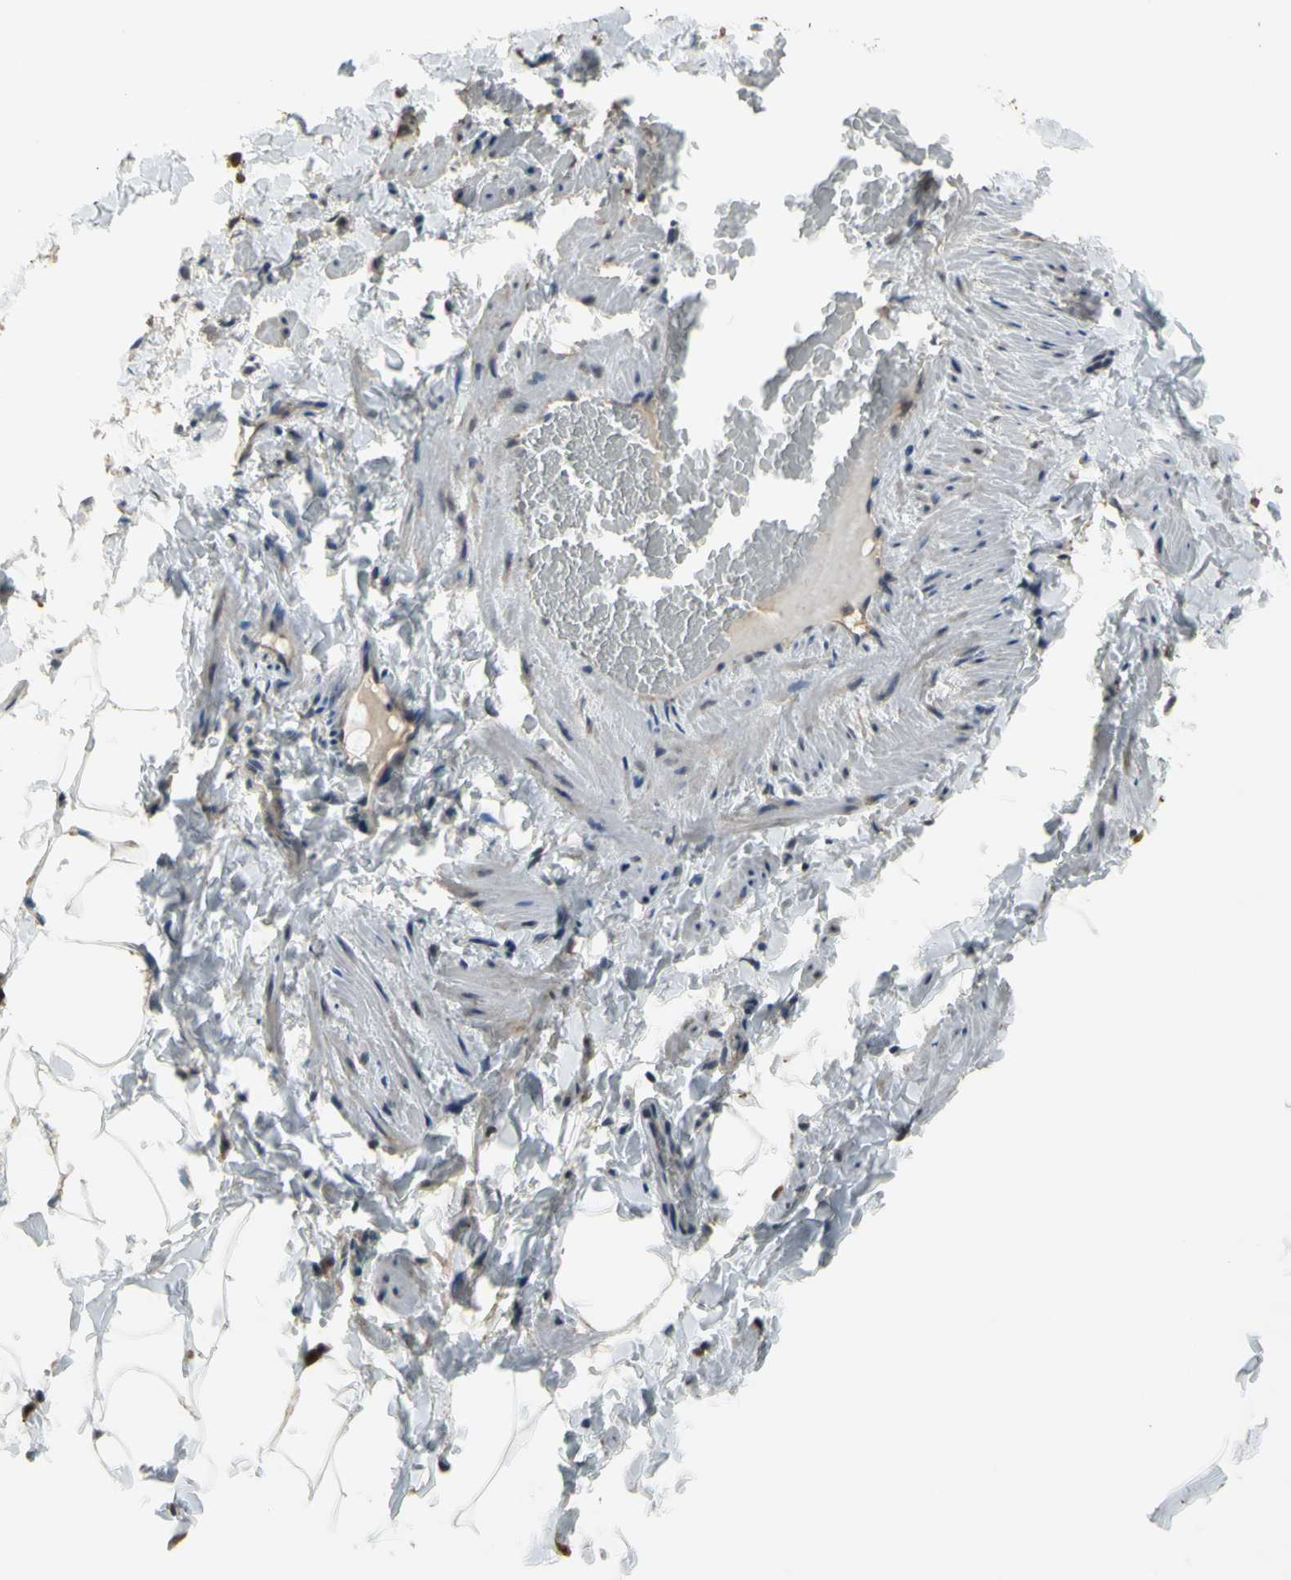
{"staining": {"intensity": "negative", "quantity": "none", "location": "none"}, "tissue": "adipose tissue", "cell_type": "Adipocytes", "image_type": "normal", "snomed": [{"axis": "morphology", "description": "Normal tissue, NOS"}, {"axis": "topography", "description": "Vascular tissue"}], "caption": "High power microscopy photomicrograph of an immunohistochemistry (IHC) histopathology image of normal adipose tissue, revealing no significant staining in adipocytes. (DAB IHC with hematoxylin counter stain).", "gene": "HSPA4", "patient": {"sex": "male", "age": 41}}